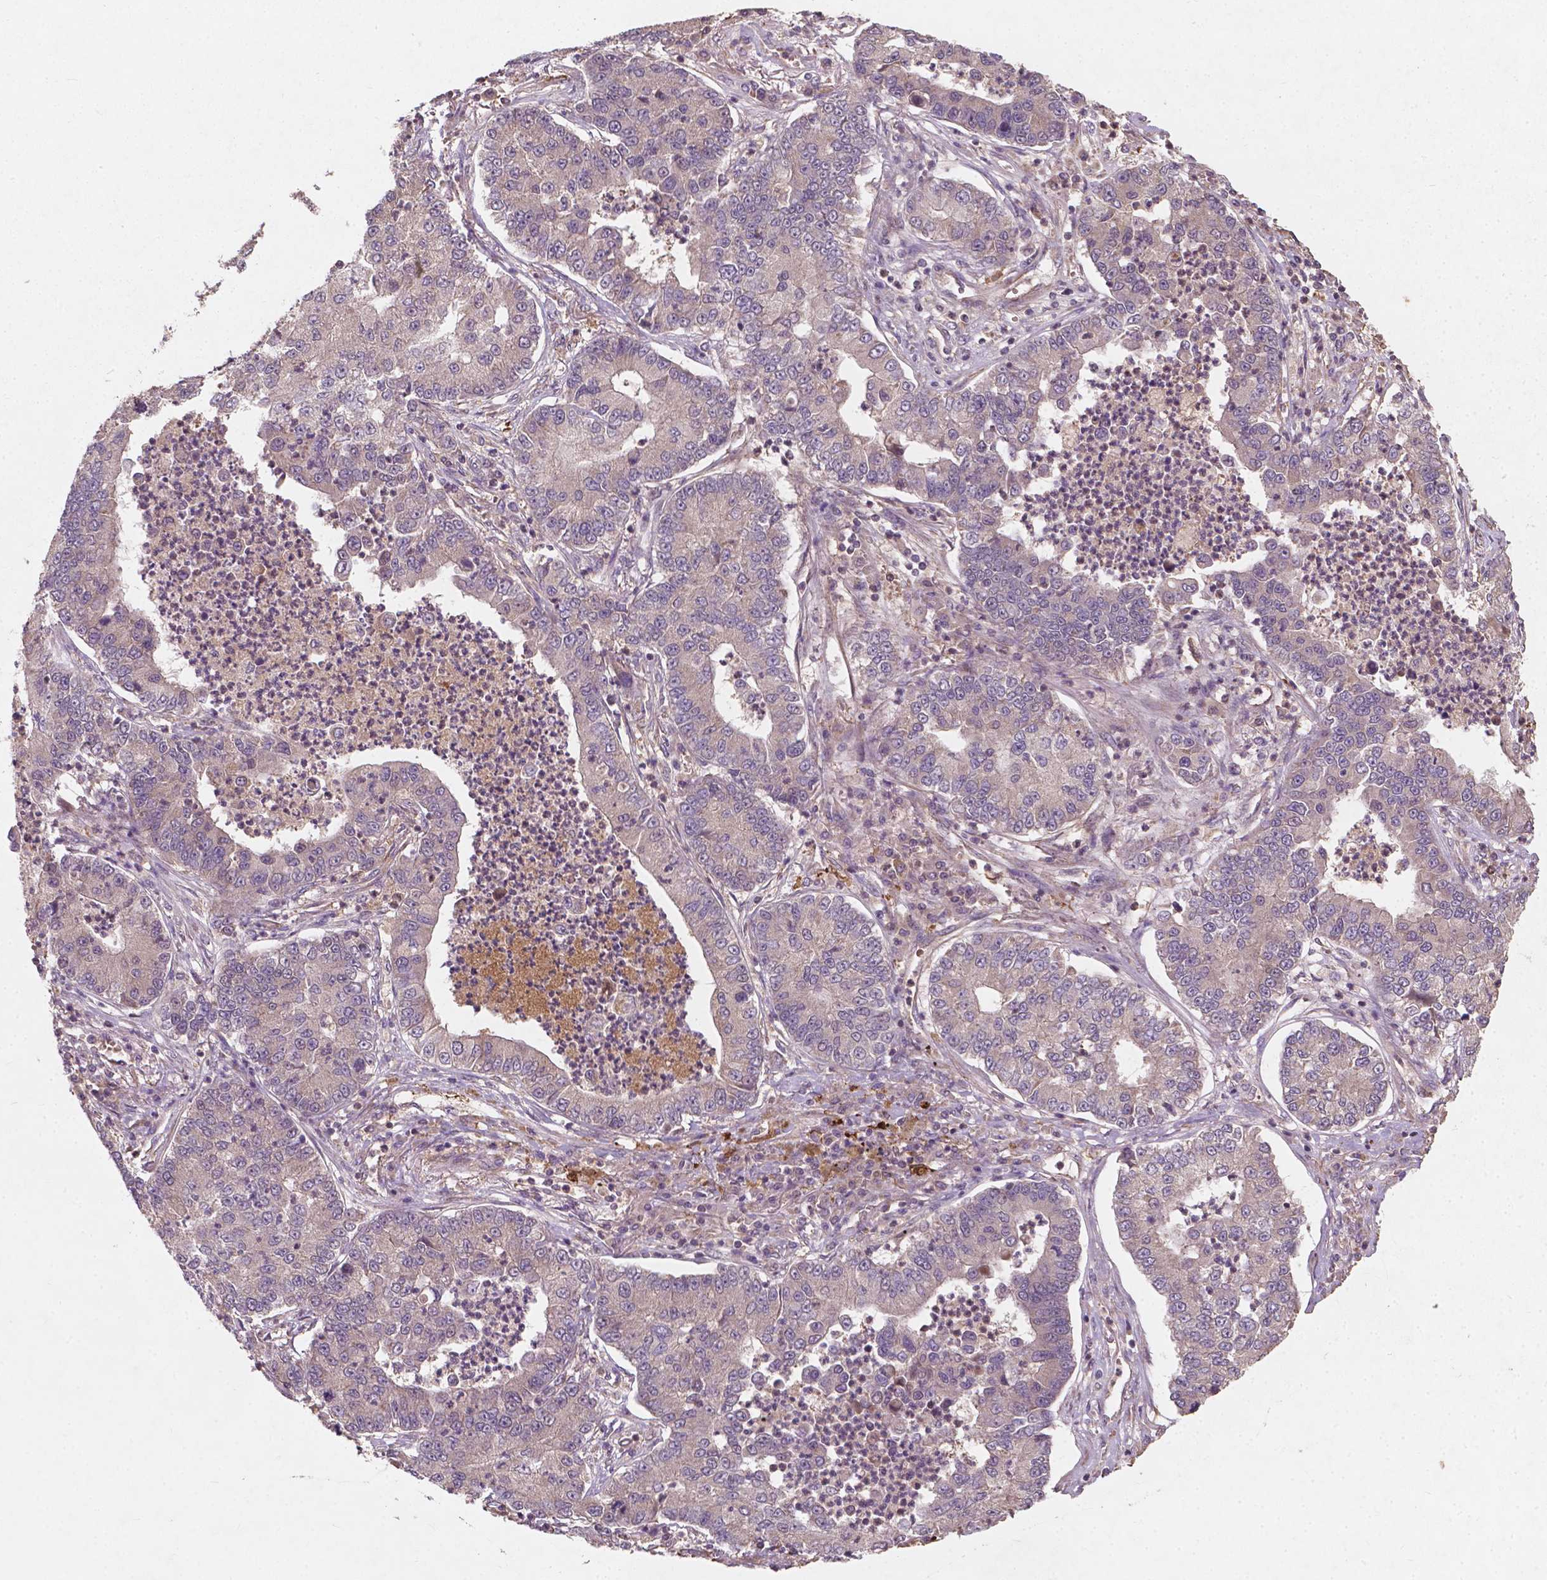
{"staining": {"intensity": "negative", "quantity": "none", "location": "none"}, "tissue": "lung cancer", "cell_type": "Tumor cells", "image_type": "cancer", "snomed": [{"axis": "morphology", "description": "Adenocarcinoma, NOS"}, {"axis": "topography", "description": "Lung"}], "caption": "IHC of human lung cancer (adenocarcinoma) exhibits no expression in tumor cells.", "gene": "CYFIP2", "patient": {"sex": "female", "age": 57}}